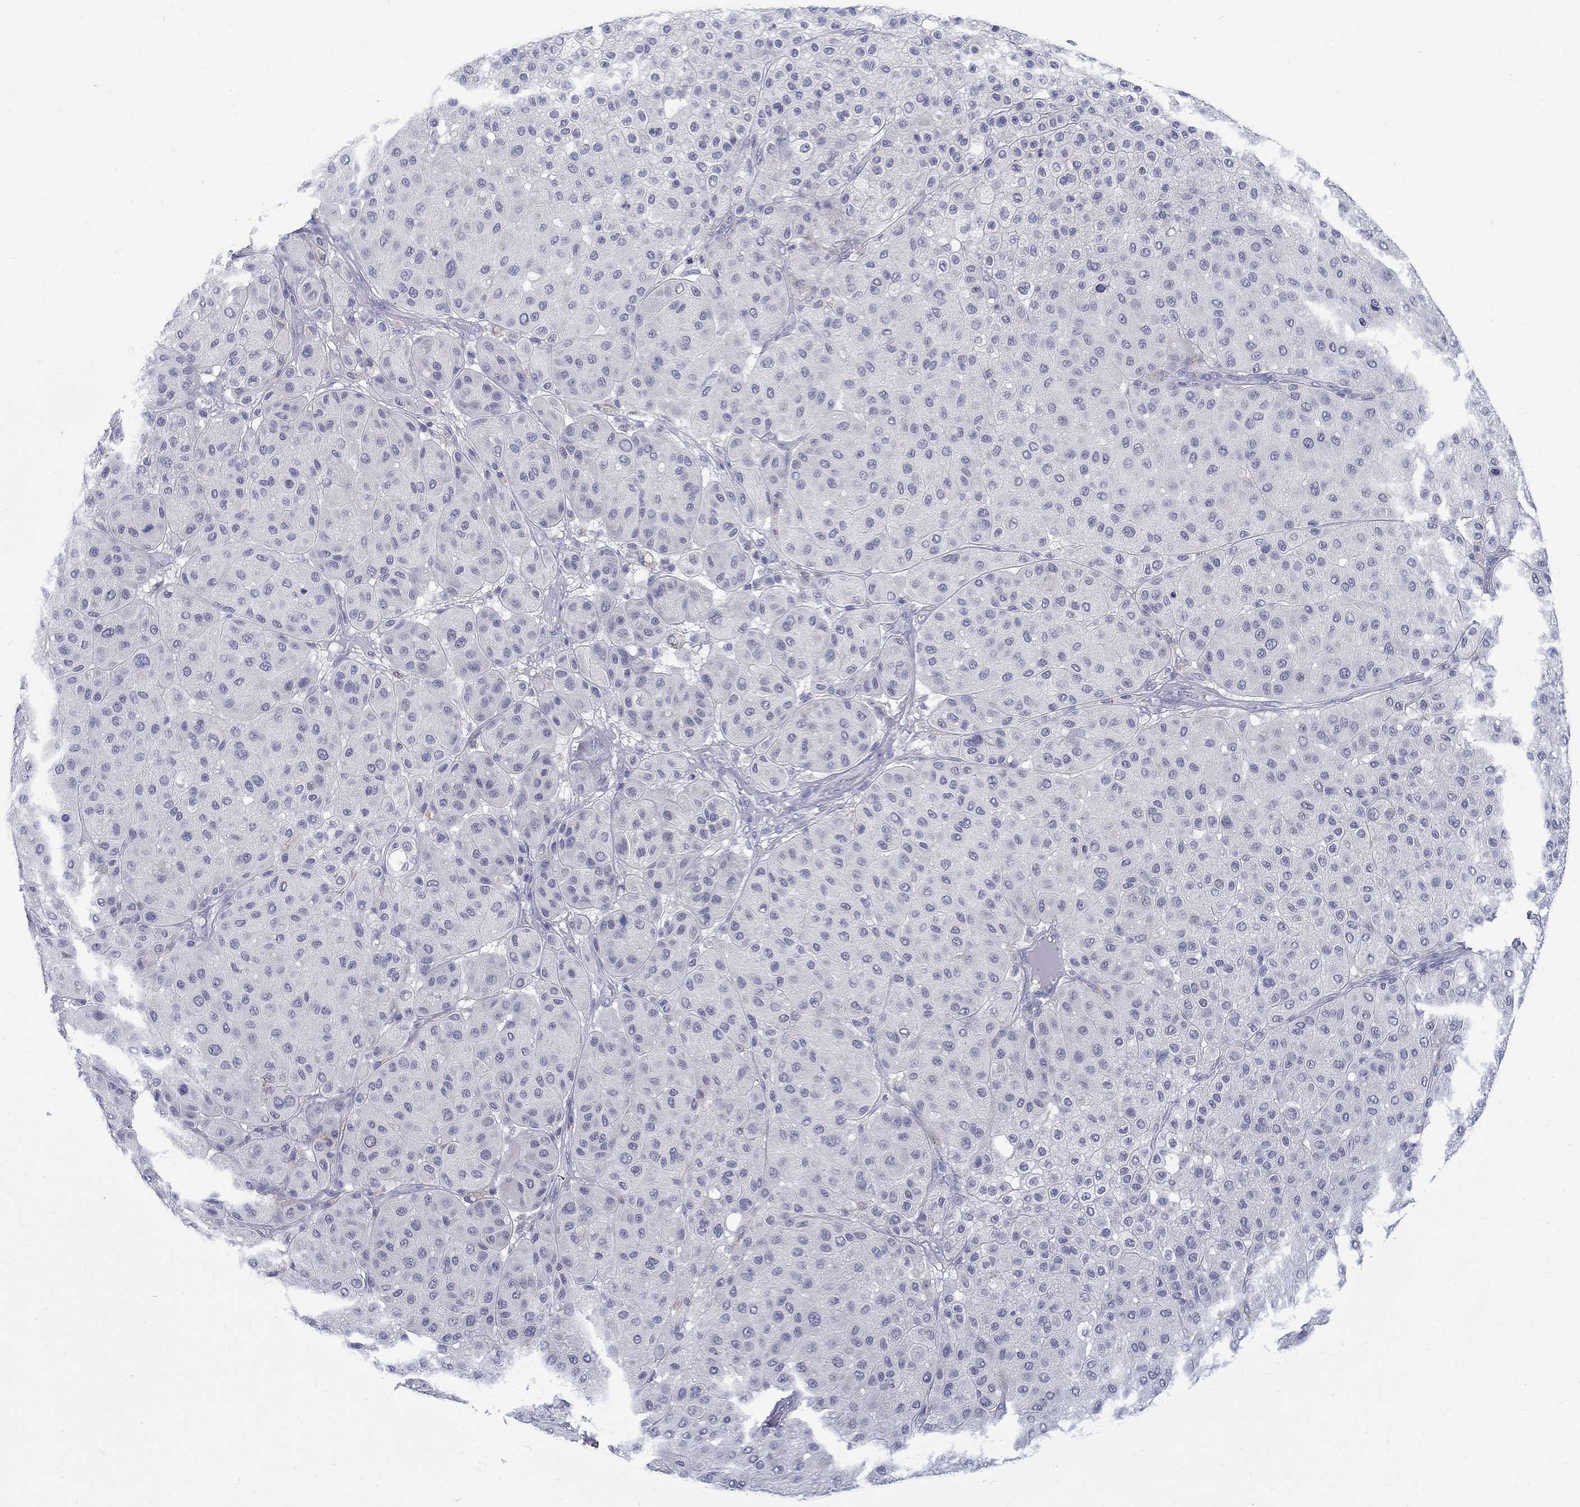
{"staining": {"intensity": "negative", "quantity": "none", "location": "none"}, "tissue": "melanoma", "cell_type": "Tumor cells", "image_type": "cancer", "snomed": [{"axis": "morphology", "description": "Malignant melanoma, Metastatic site"}, {"axis": "topography", "description": "Smooth muscle"}], "caption": "DAB immunohistochemical staining of human malignant melanoma (metastatic site) reveals no significant positivity in tumor cells.", "gene": "ABCA4", "patient": {"sex": "male", "age": 41}}